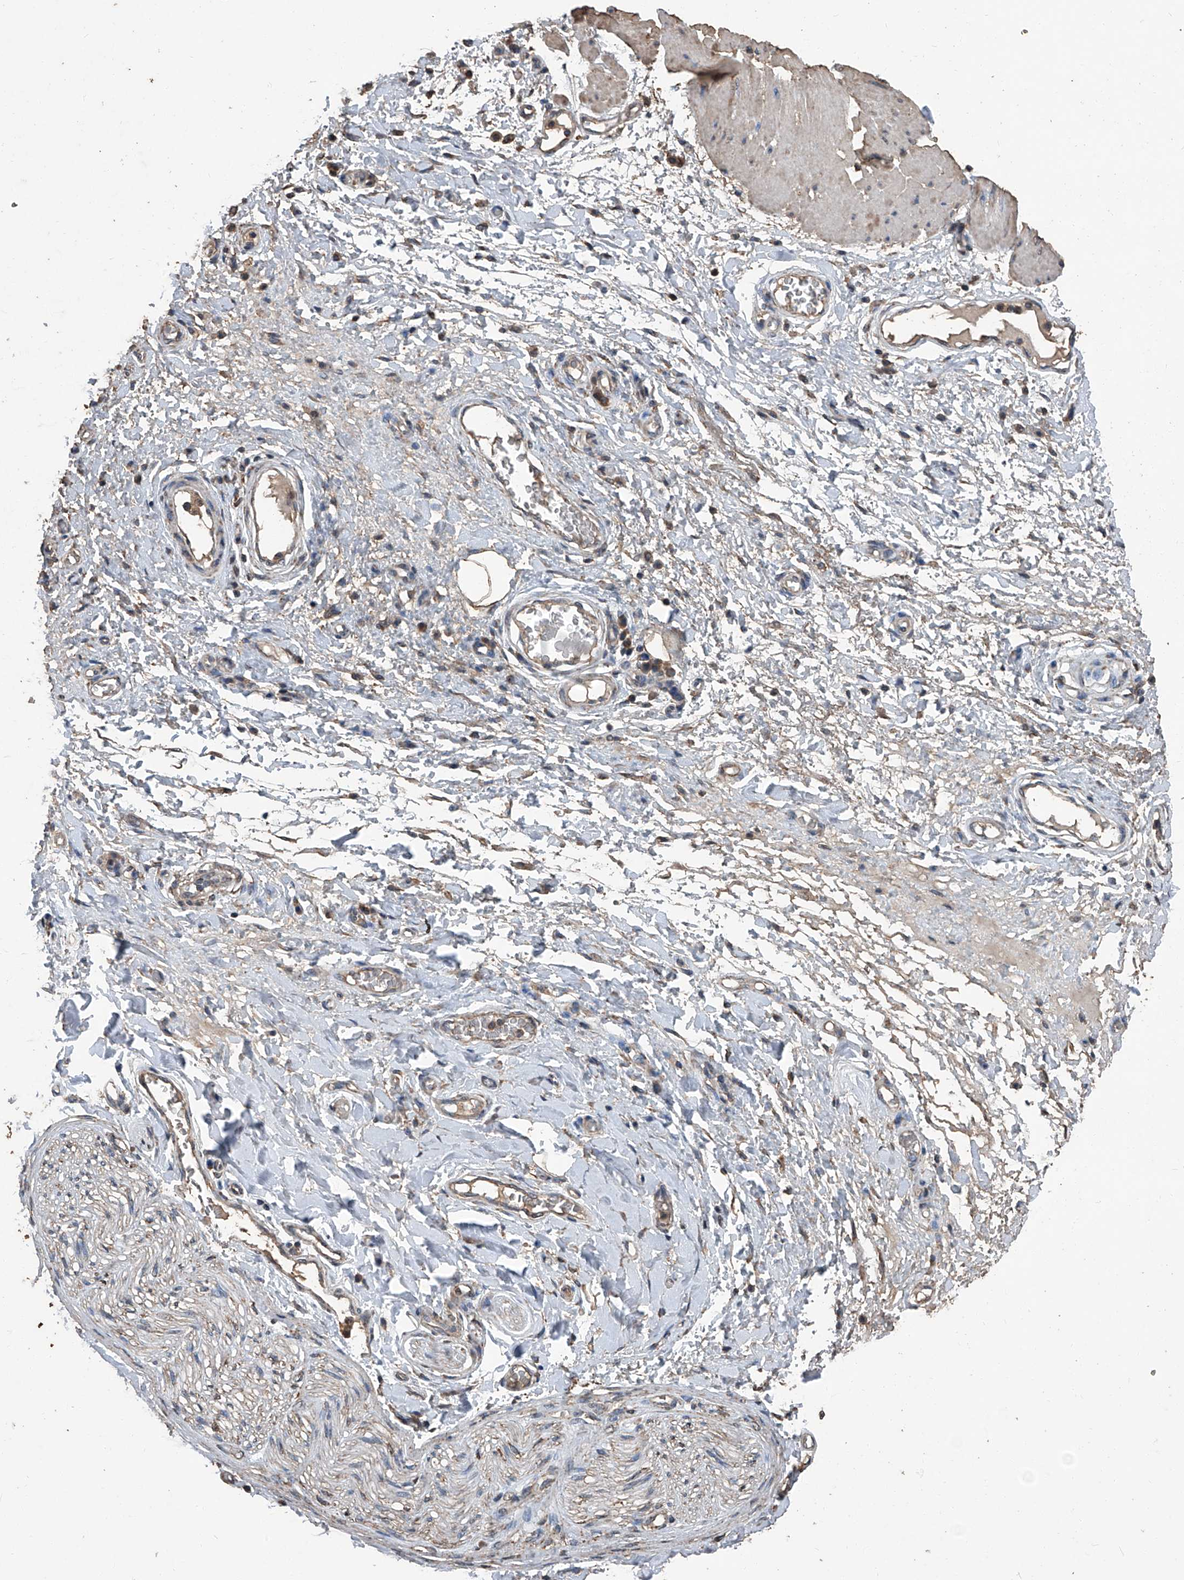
{"staining": {"intensity": "moderate", "quantity": ">75%", "location": "cytoplasmic/membranous"}, "tissue": "adipose tissue", "cell_type": "Adipocytes", "image_type": "normal", "snomed": [{"axis": "morphology", "description": "Normal tissue, NOS"}, {"axis": "morphology", "description": "Adenocarcinoma, NOS"}, {"axis": "topography", "description": "Esophagus"}, {"axis": "topography", "description": "Stomach, upper"}, {"axis": "topography", "description": "Peripheral nerve tissue"}], "caption": "Moderate cytoplasmic/membranous staining is seen in approximately >75% of adipocytes in benign adipose tissue. (DAB = brown stain, brightfield microscopy at high magnification).", "gene": "STARD7", "patient": {"sex": "male", "age": 62}}